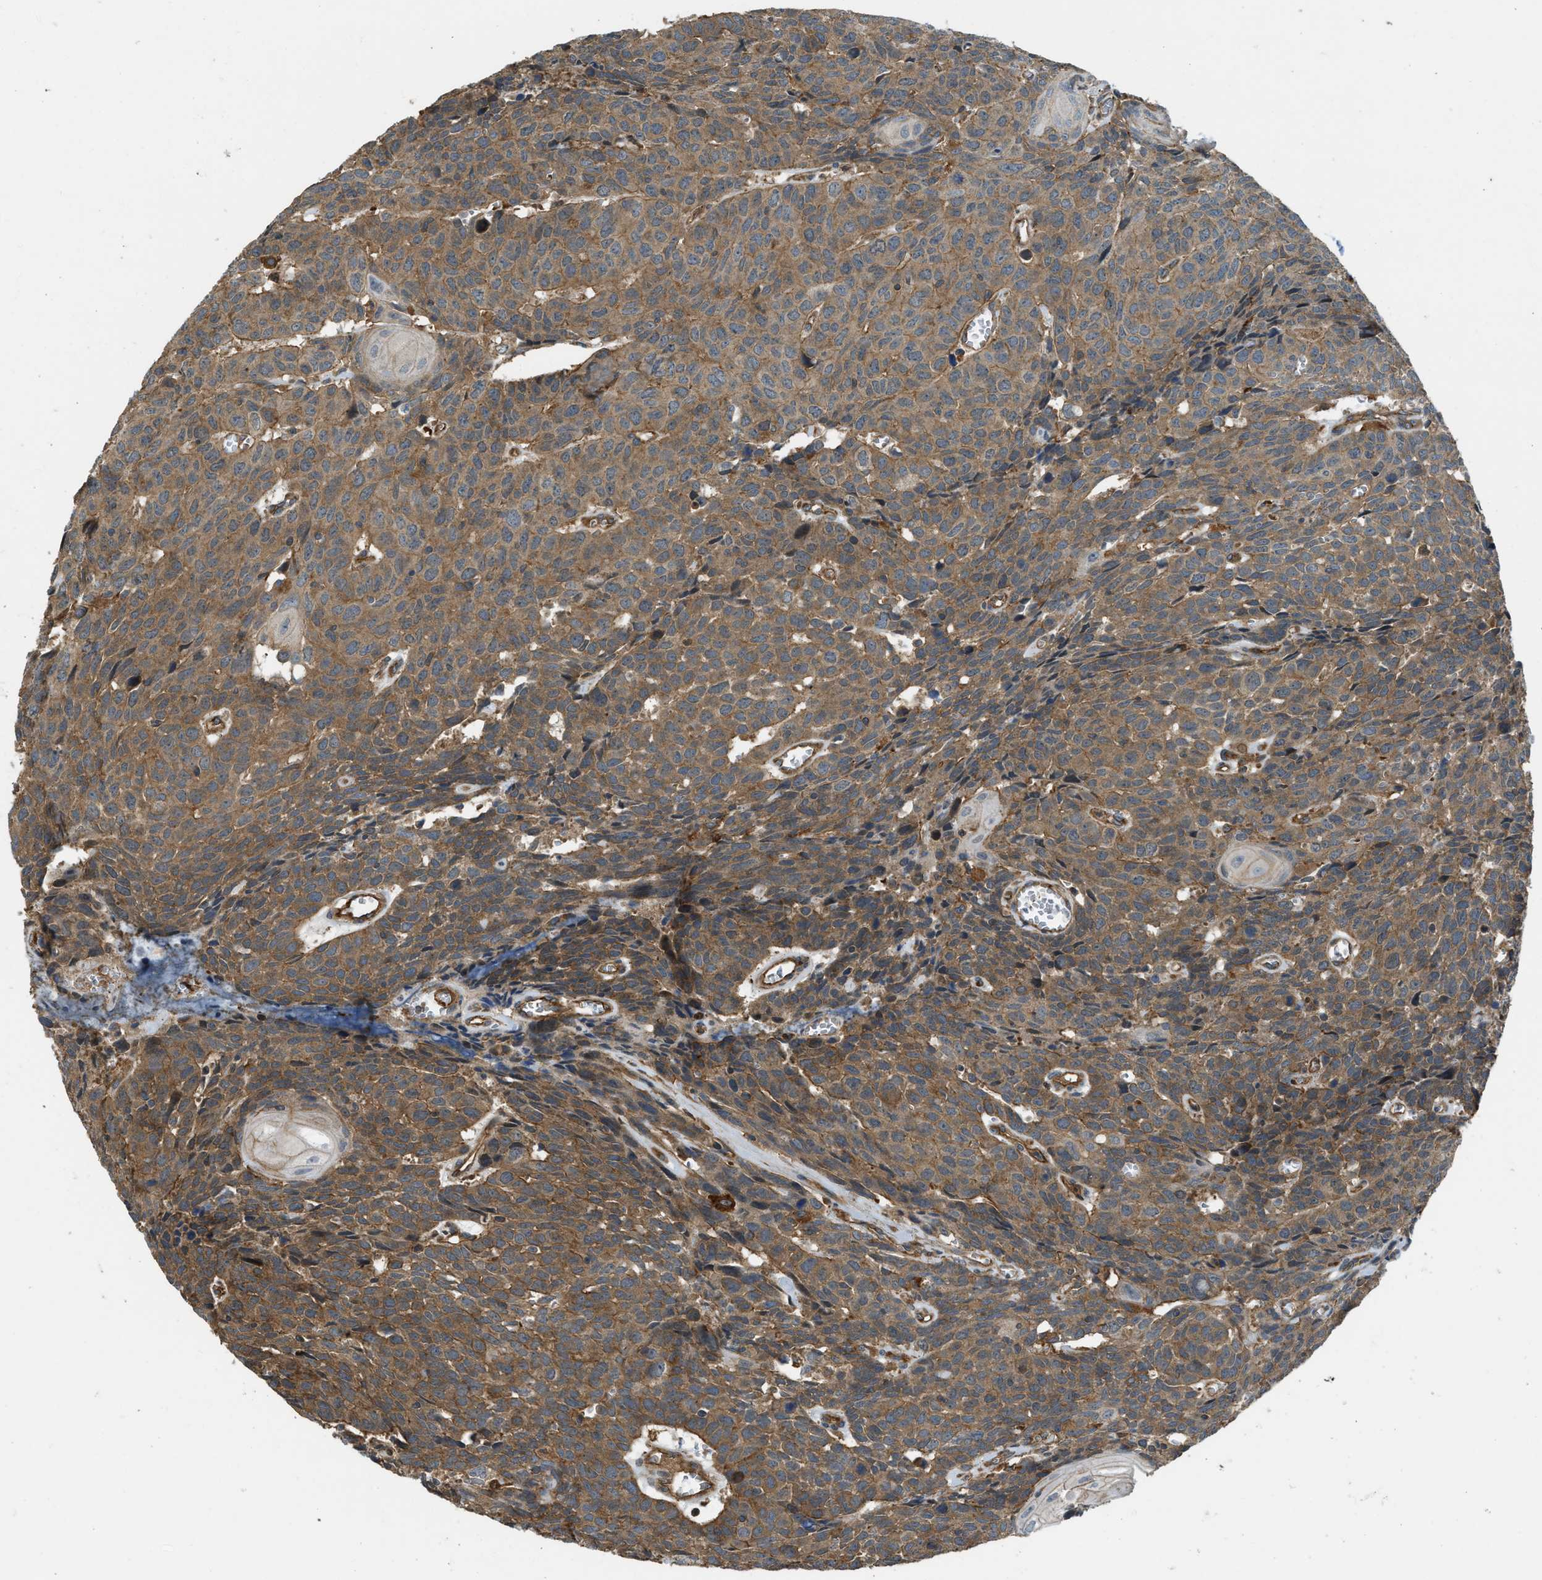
{"staining": {"intensity": "moderate", "quantity": ">75%", "location": "cytoplasmic/membranous"}, "tissue": "head and neck cancer", "cell_type": "Tumor cells", "image_type": "cancer", "snomed": [{"axis": "morphology", "description": "Squamous cell carcinoma, NOS"}, {"axis": "topography", "description": "Head-Neck"}], "caption": "This is a micrograph of IHC staining of squamous cell carcinoma (head and neck), which shows moderate positivity in the cytoplasmic/membranous of tumor cells.", "gene": "BAG4", "patient": {"sex": "male", "age": 66}}